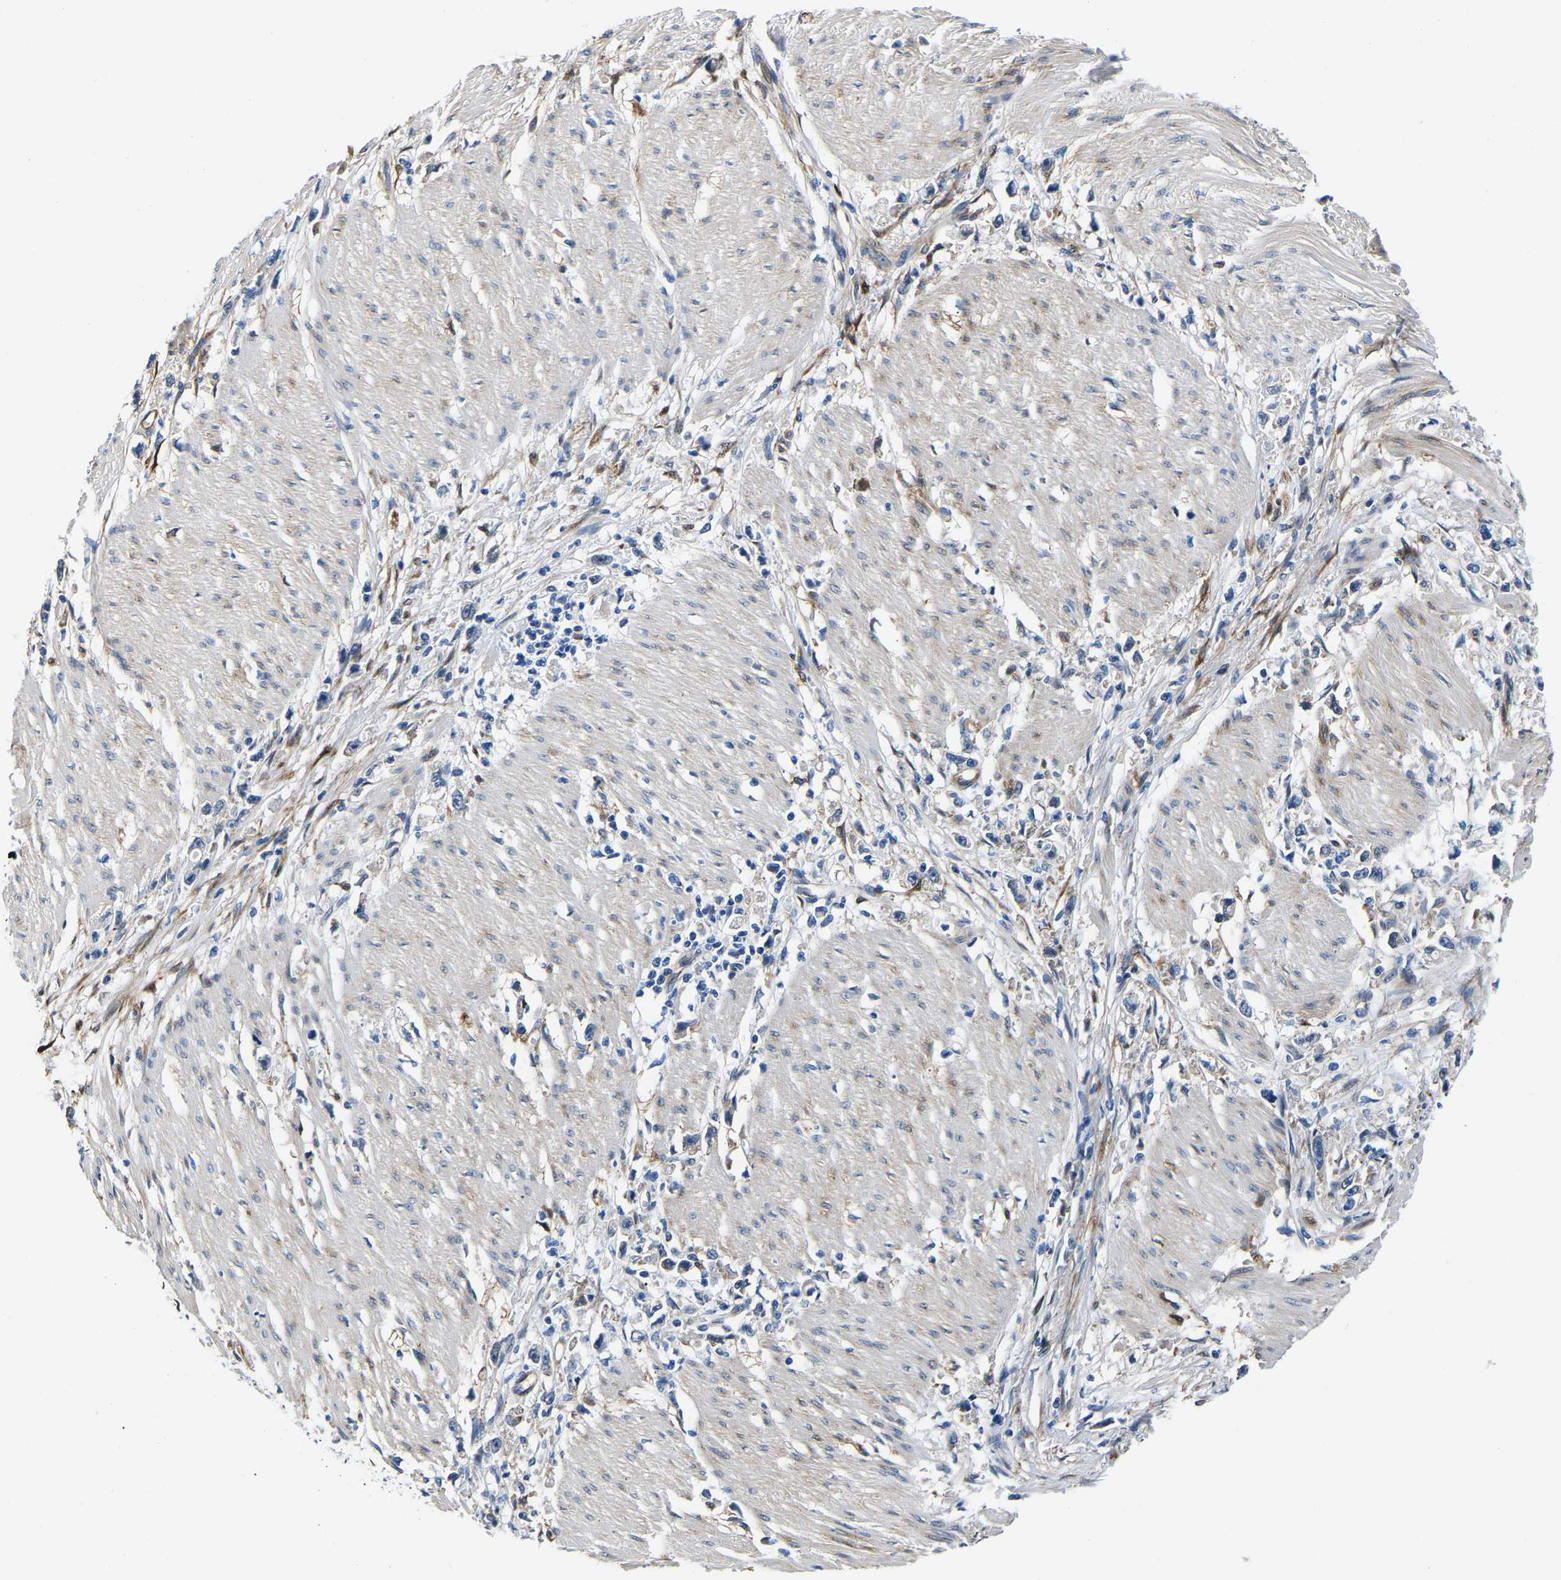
{"staining": {"intensity": "negative", "quantity": "none", "location": "none"}, "tissue": "stomach cancer", "cell_type": "Tumor cells", "image_type": "cancer", "snomed": [{"axis": "morphology", "description": "Adenocarcinoma, NOS"}, {"axis": "topography", "description": "Stomach"}], "caption": "DAB (3,3'-diaminobenzidine) immunohistochemical staining of human adenocarcinoma (stomach) demonstrates no significant staining in tumor cells.", "gene": "S100A13", "patient": {"sex": "female", "age": 59}}